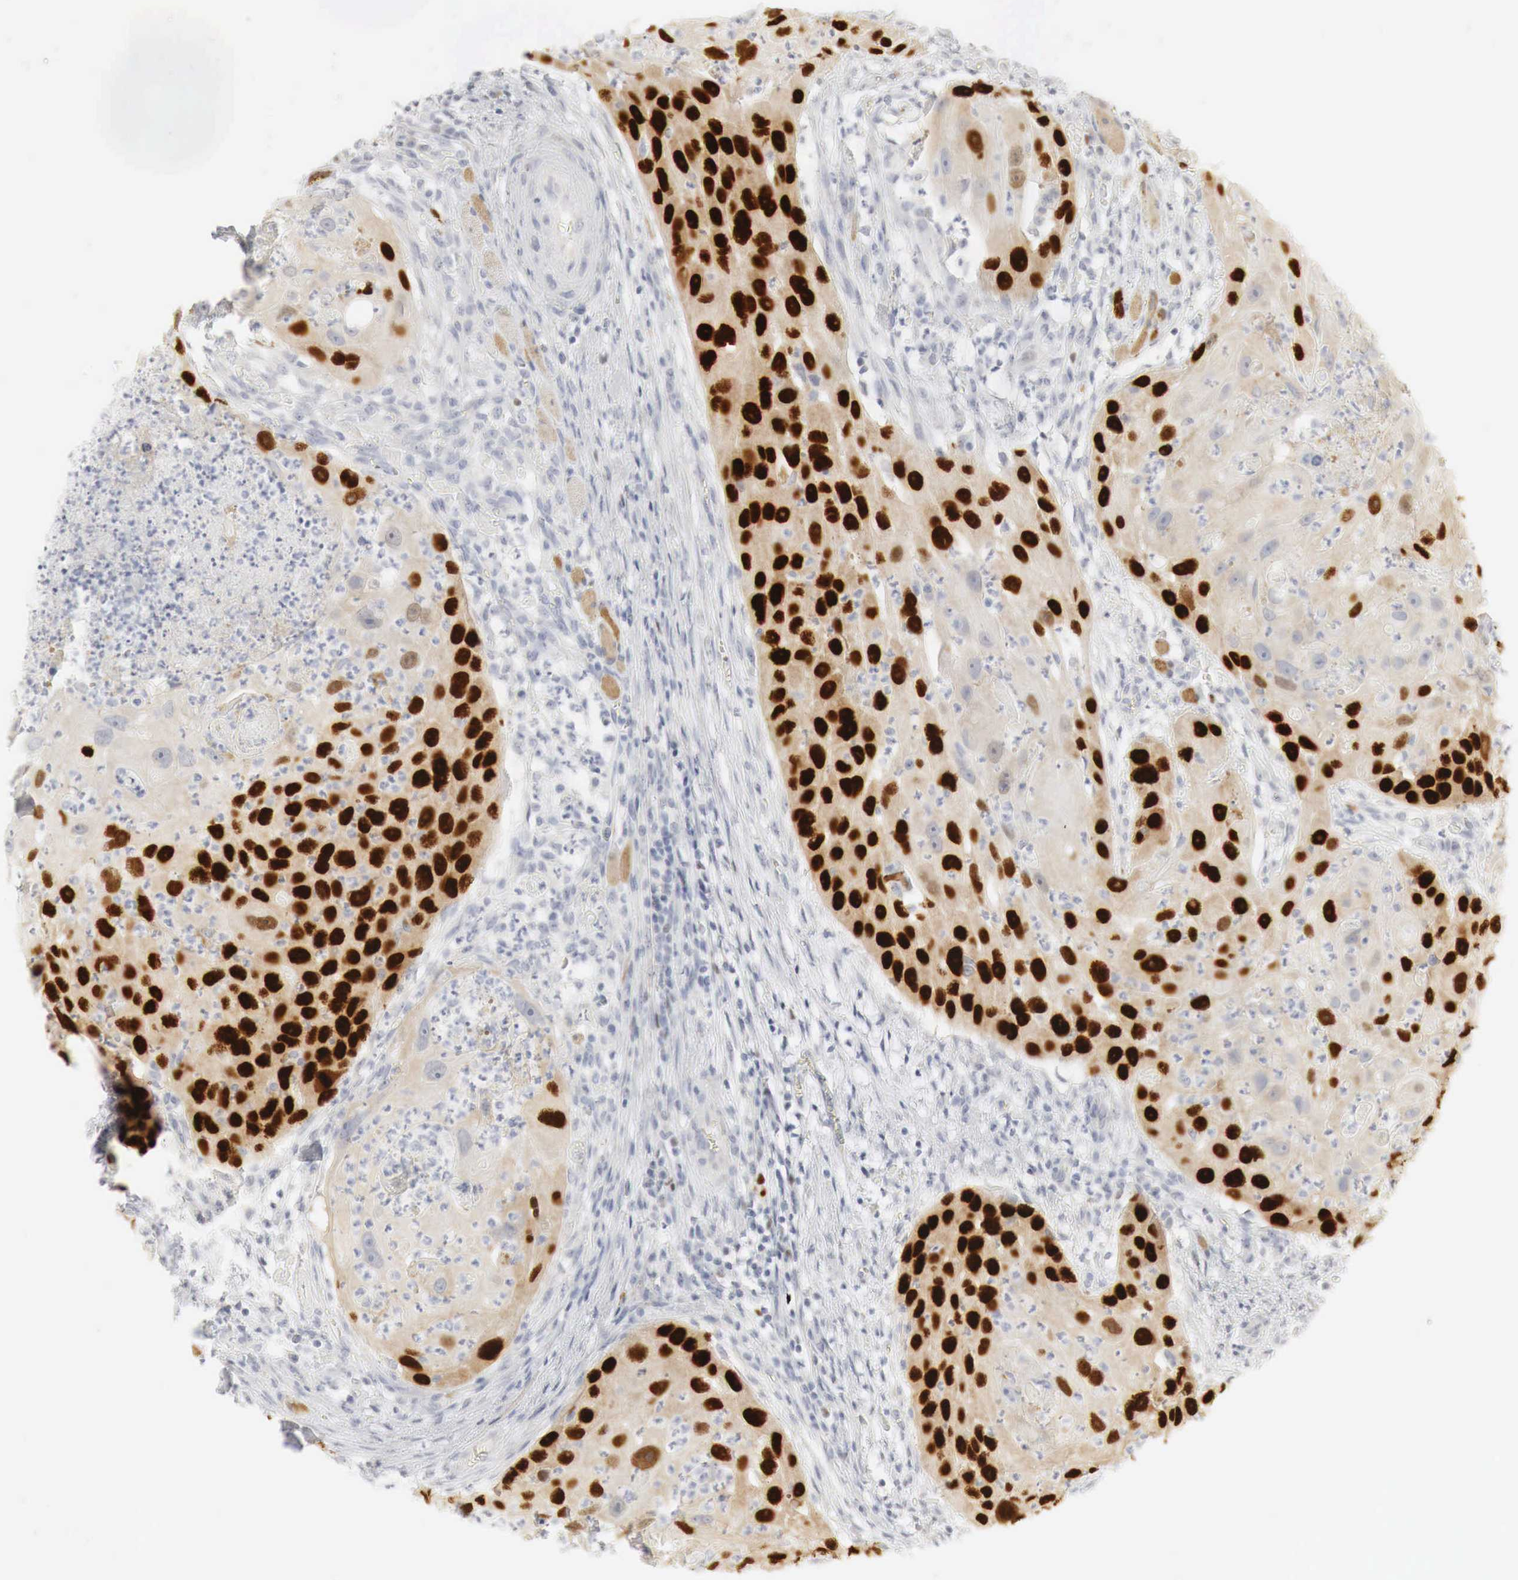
{"staining": {"intensity": "strong", "quantity": "25%-75%", "location": "nuclear"}, "tissue": "head and neck cancer", "cell_type": "Tumor cells", "image_type": "cancer", "snomed": [{"axis": "morphology", "description": "Squamous cell carcinoma, NOS"}, {"axis": "topography", "description": "Head-Neck"}], "caption": "This photomicrograph shows immunohistochemistry (IHC) staining of human head and neck squamous cell carcinoma, with high strong nuclear expression in about 25%-75% of tumor cells.", "gene": "TP63", "patient": {"sex": "male", "age": 64}}